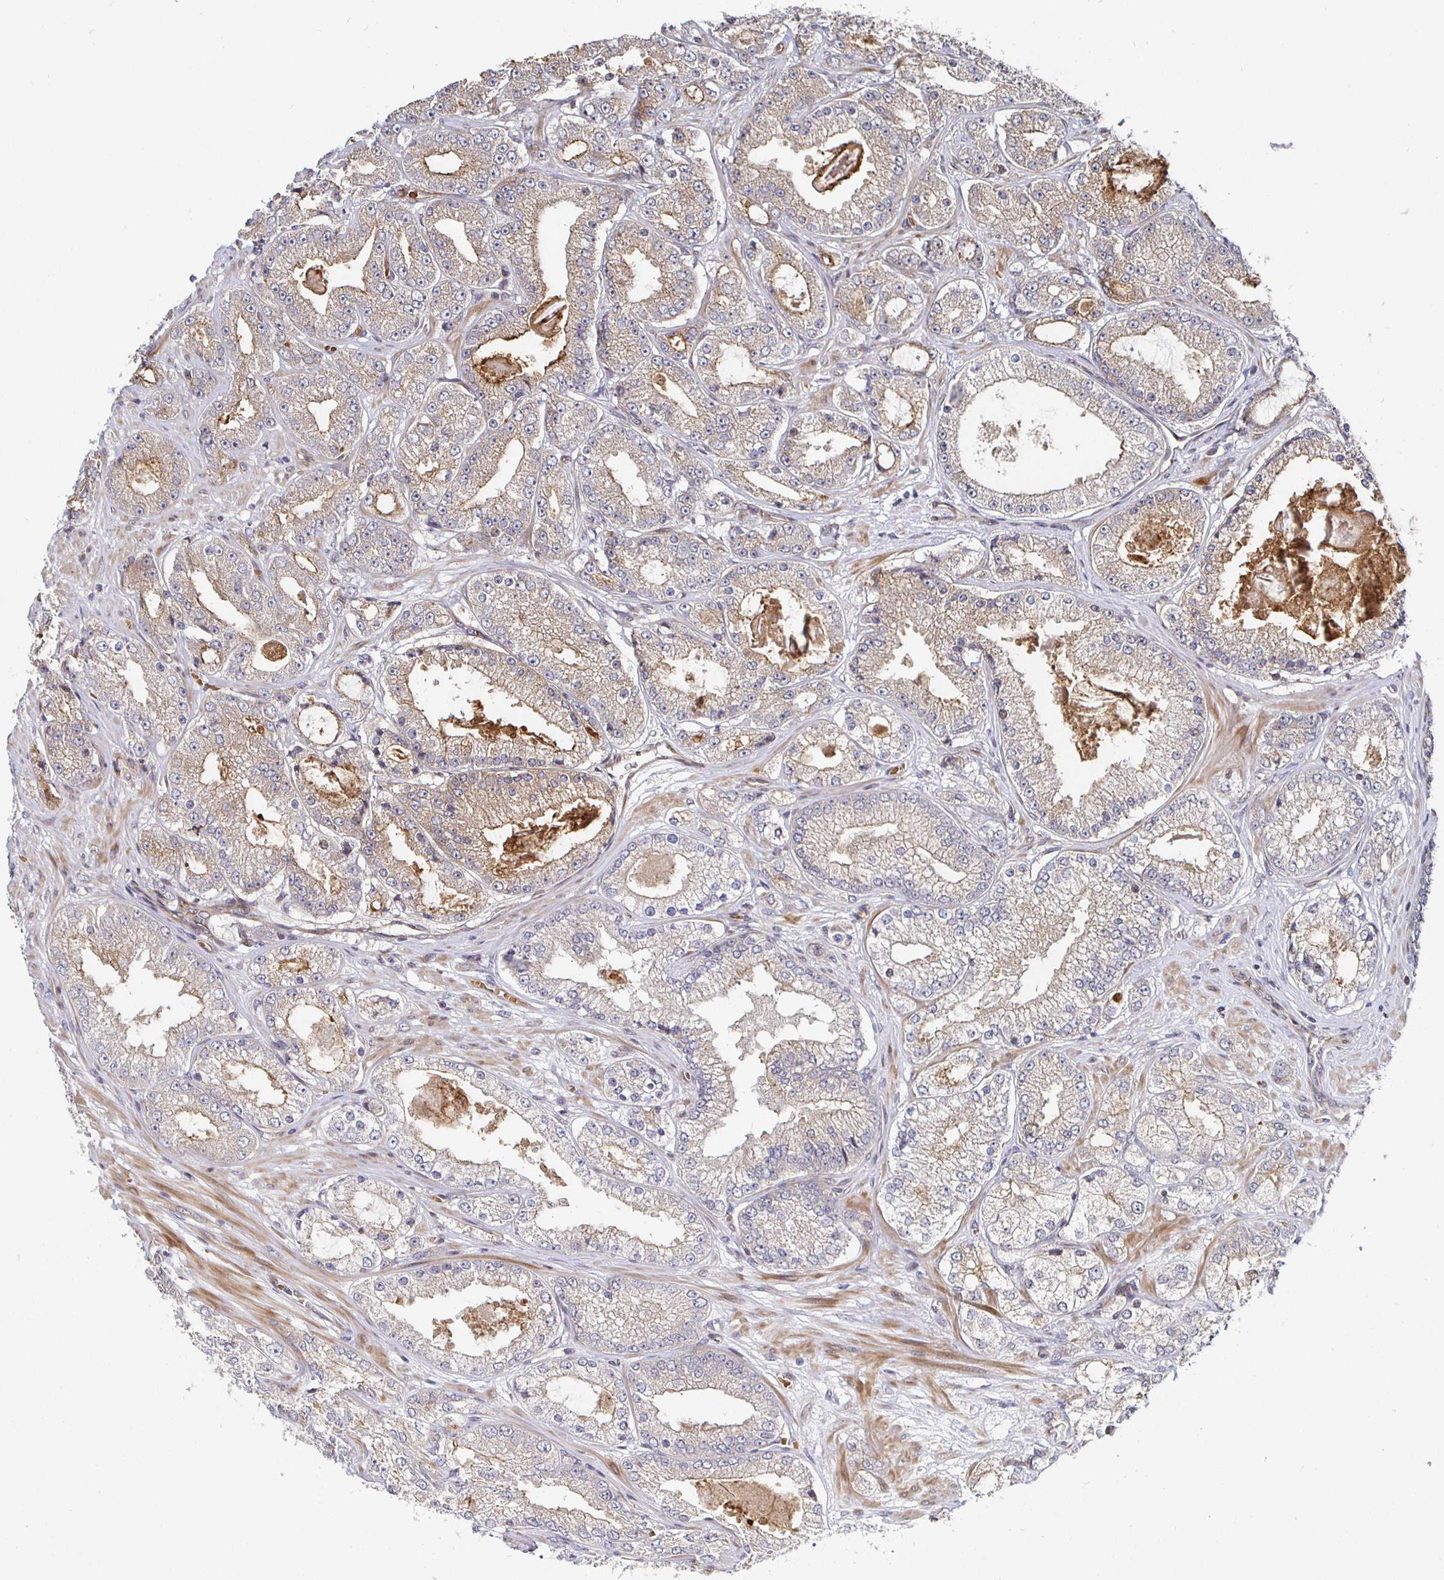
{"staining": {"intensity": "weak", "quantity": "25%-75%", "location": "cytoplasmic/membranous"}, "tissue": "prostate cancer", "cell_type": "Tumor cells", "image_type": "cancer", "snomed": [{"axis": "morphology", "description": "Normal tissue, NOS"}, {"axis": "morphology", "description": "Adenocarcinoma, High grade"}, {"axis": "topography", "description": "Prostate"}, {"axis": "topography", "description": "Peripheral nerve tissue"}], "caption": "Human adenocarcinoma (high-grade) (prostate) stained with a protein marker reveals weak staining in tumor cells.", "gene": "TBKBP1", "patient": {"sex": "male", "age": 68}}